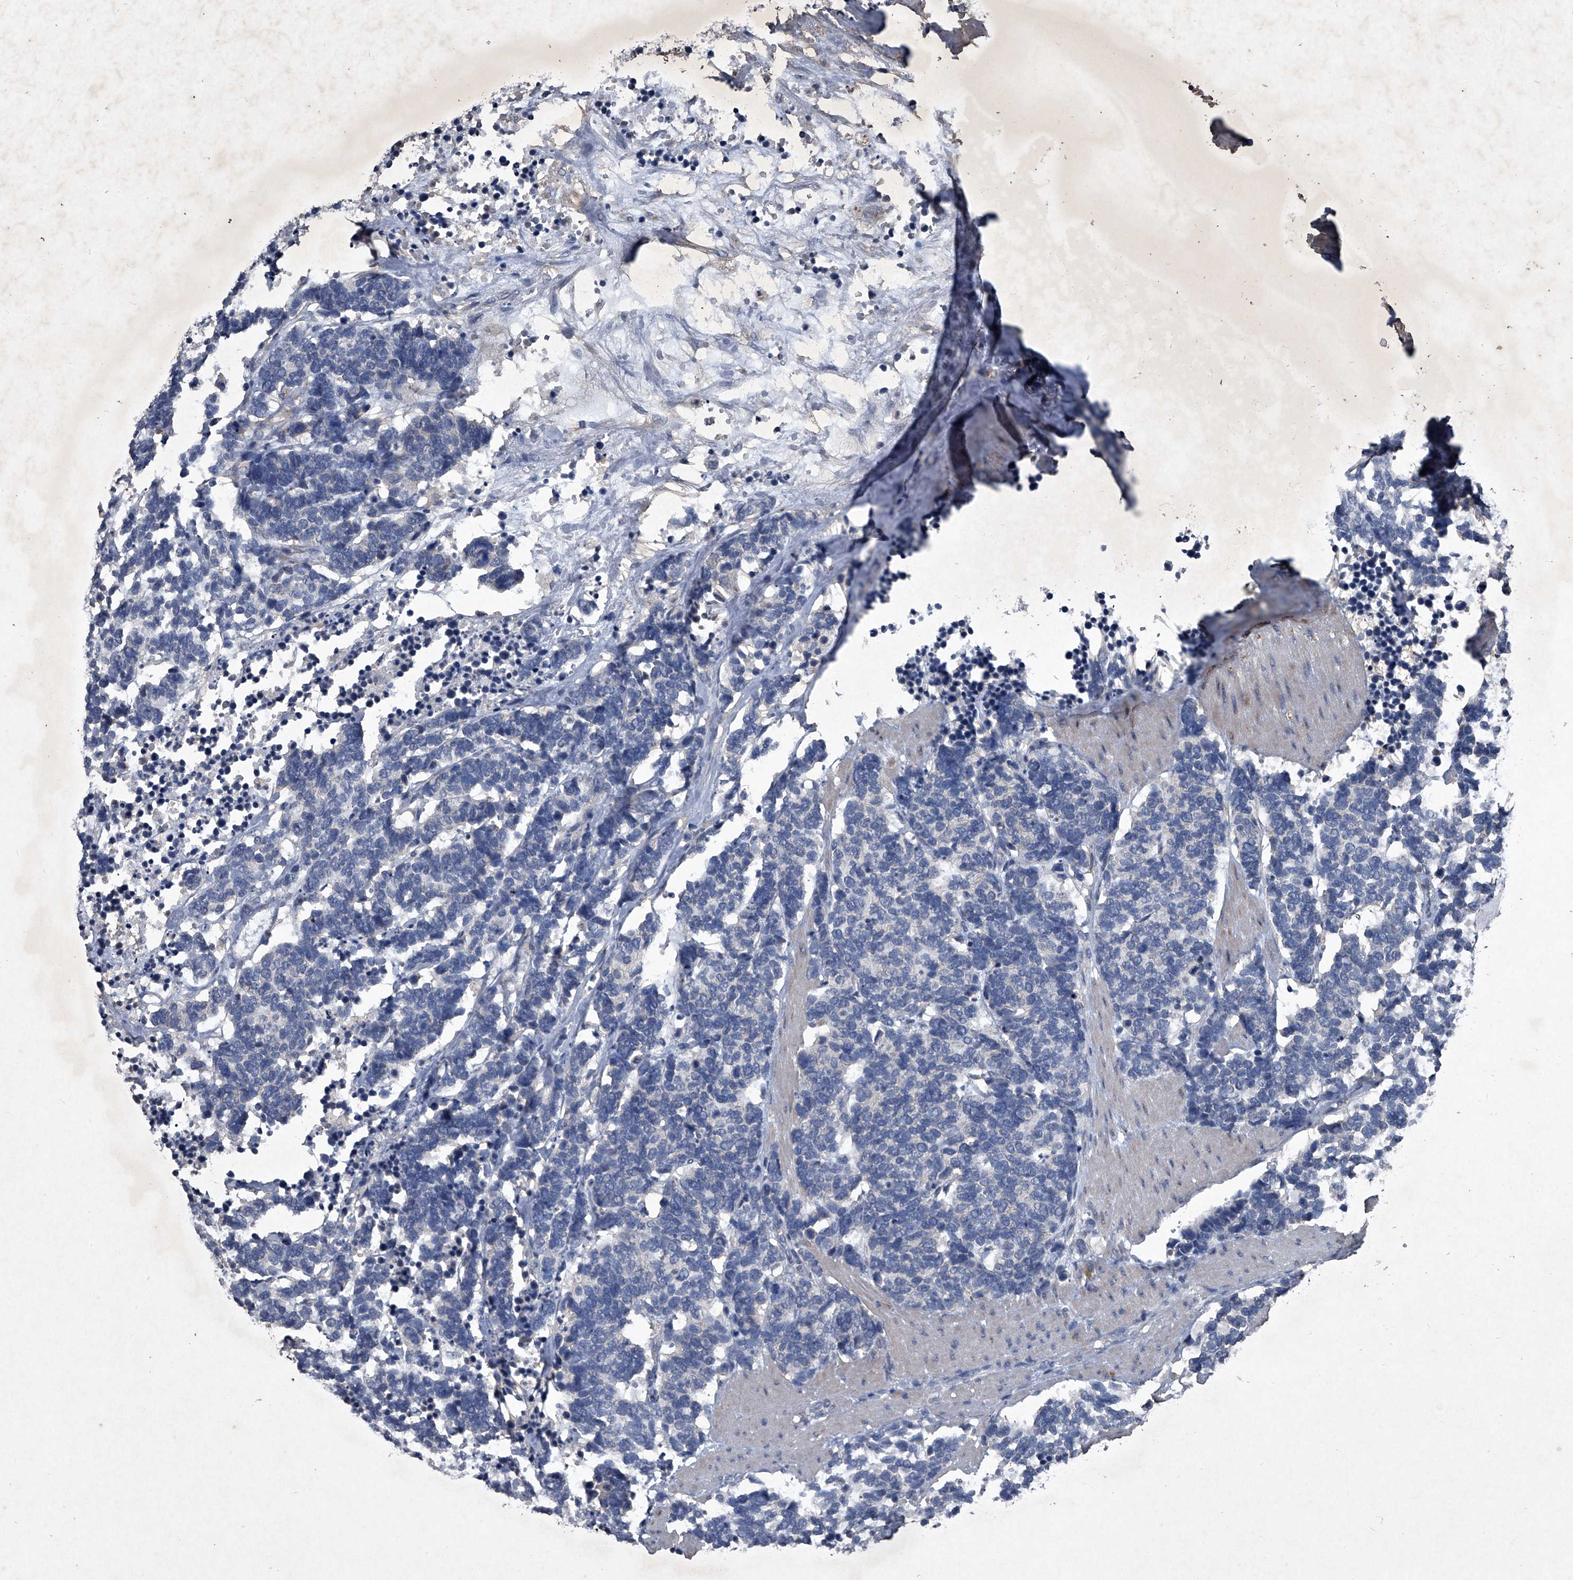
{"staining": {"intensity": "negative", "quantity": "none", "location": "none"}, "tissue": "carcinoid", "cell_type": "Tumor cells", "image_type": "cancer", "snomed": [{"axis": "morphology", "description": "Carcinoma, NOS"}, {"axis": "morphology", "description": "Carcinoid, malignant, NOS"}, {"axis": "topography", "description": "Urinary bladder"}], "caption": "The immunohistochemistry photomicrograph has no significant expression in tumor cells of carcinoid tissue. The staining is performed using DAB (3,3'-diaminobenzidine) brown chromogen with nuclei counter-stained in using hematoxylin.", "gene": "MAPKAP1", "patient": {"sex": "male", "age": 57}}